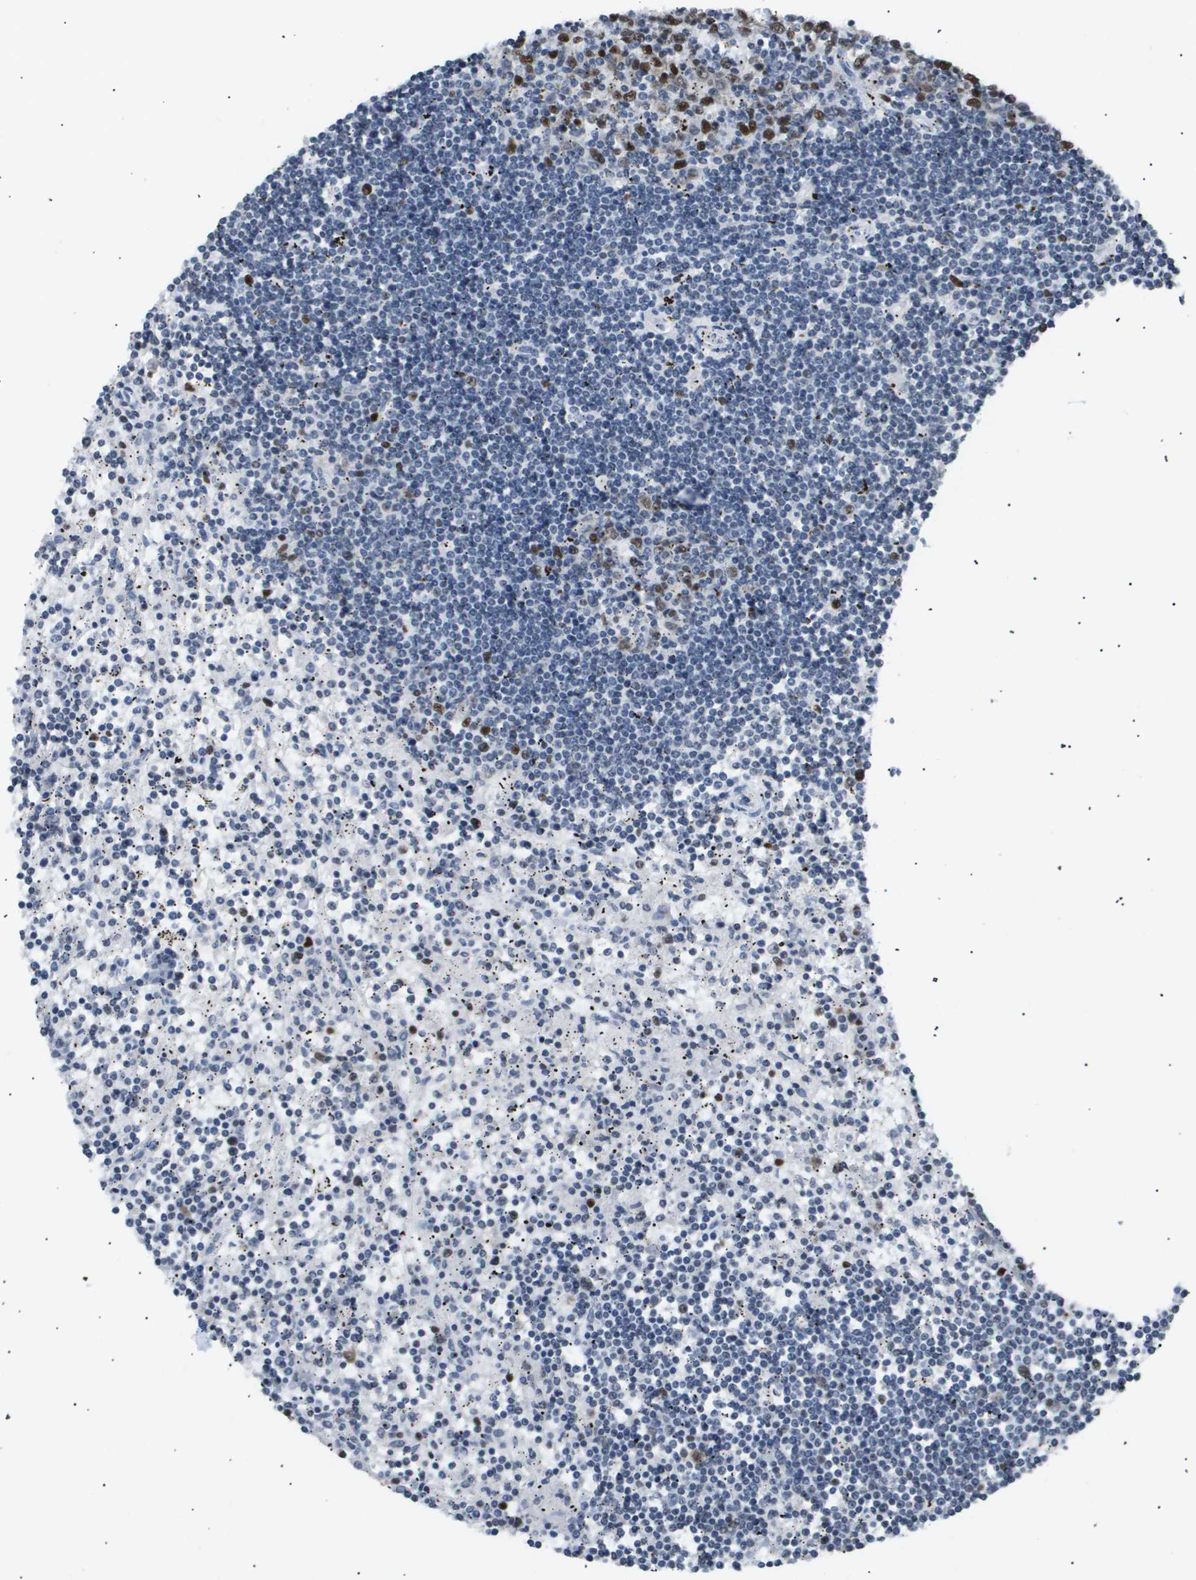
{"staining": {"intensity": "strong", "quantity": "<25%", "location": "nuclear"}, "tissue": "lymphoma", "cell_type": "Tumor cells", "image_type": "cancer", "snomed": [{"axis": "morphology", "description": "Malignant lymphoma, non-Hodgkin's type, Low grade"}, {"axis": "topography", "description": "Spleen"}], "caption": "Protein expression by immunohistochemistry exhibits strong nuclear expression in approximately <25% of tumor cells in lymphoma. The protein is shown in brown color, while the nuclei are stained blue.", "gene": "ANAPC2", "patient": {"sex": "male", "age": 76}}